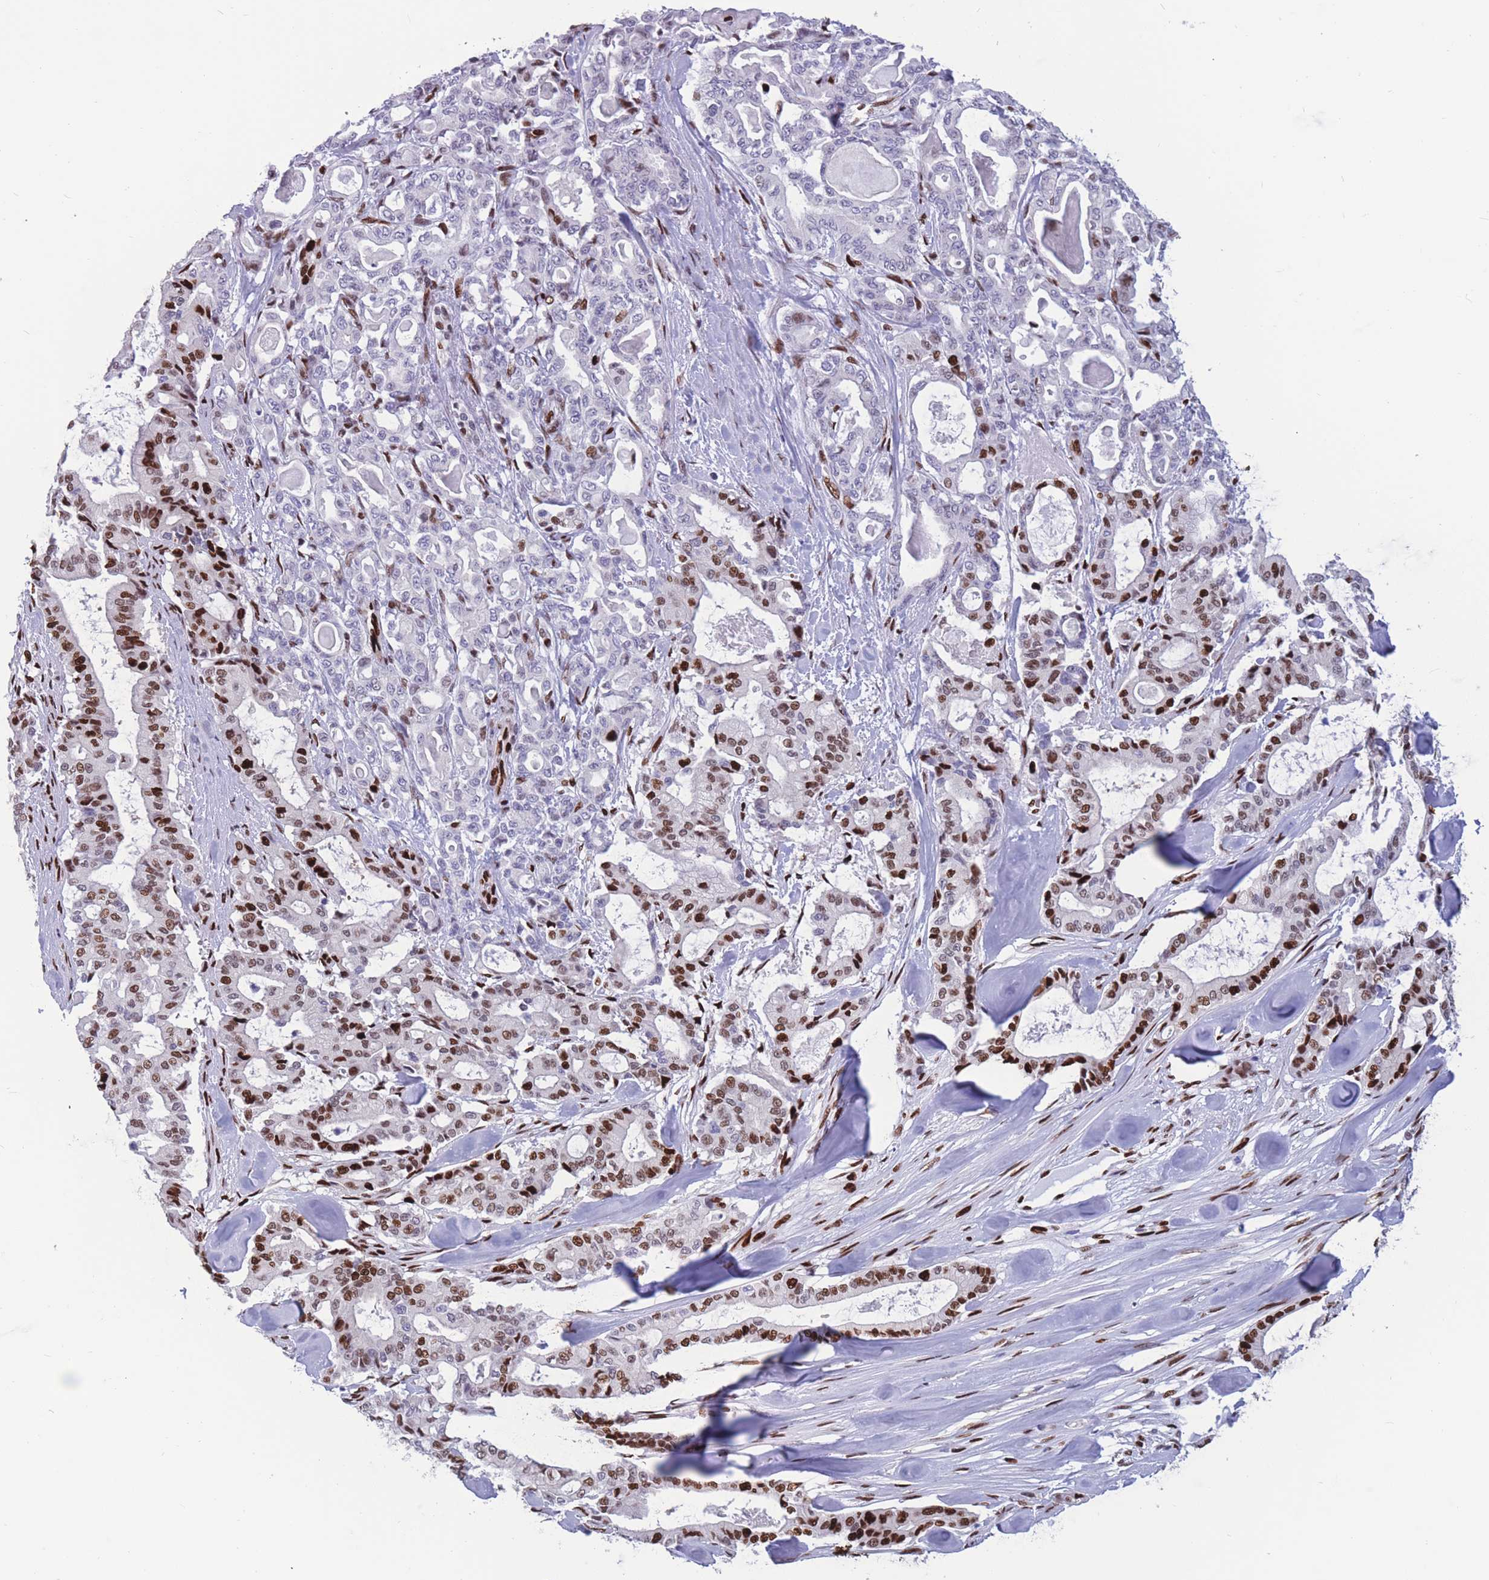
{"staining": {"intensity": "strong", "quantity": "25%-75%", "location": "nuclear"}, "tissue": "pancreatic cancer", "cell_type": "Tumor cells", "image_type": "cancer", "snomed": [{"axis": "morphology", "description": "Adenocarcinoma, NOS"}, {"axis": "topography", "description": "Pancreas"}], "caption": "Brown immunohistochemical staining in pancreatic cancer (adenocarcinoma) demonstrates strong nuclear positivity in about 25%-75% of tumor cells.", "gene": "NASP", "patient": {"sex": "male", "age": 63}}